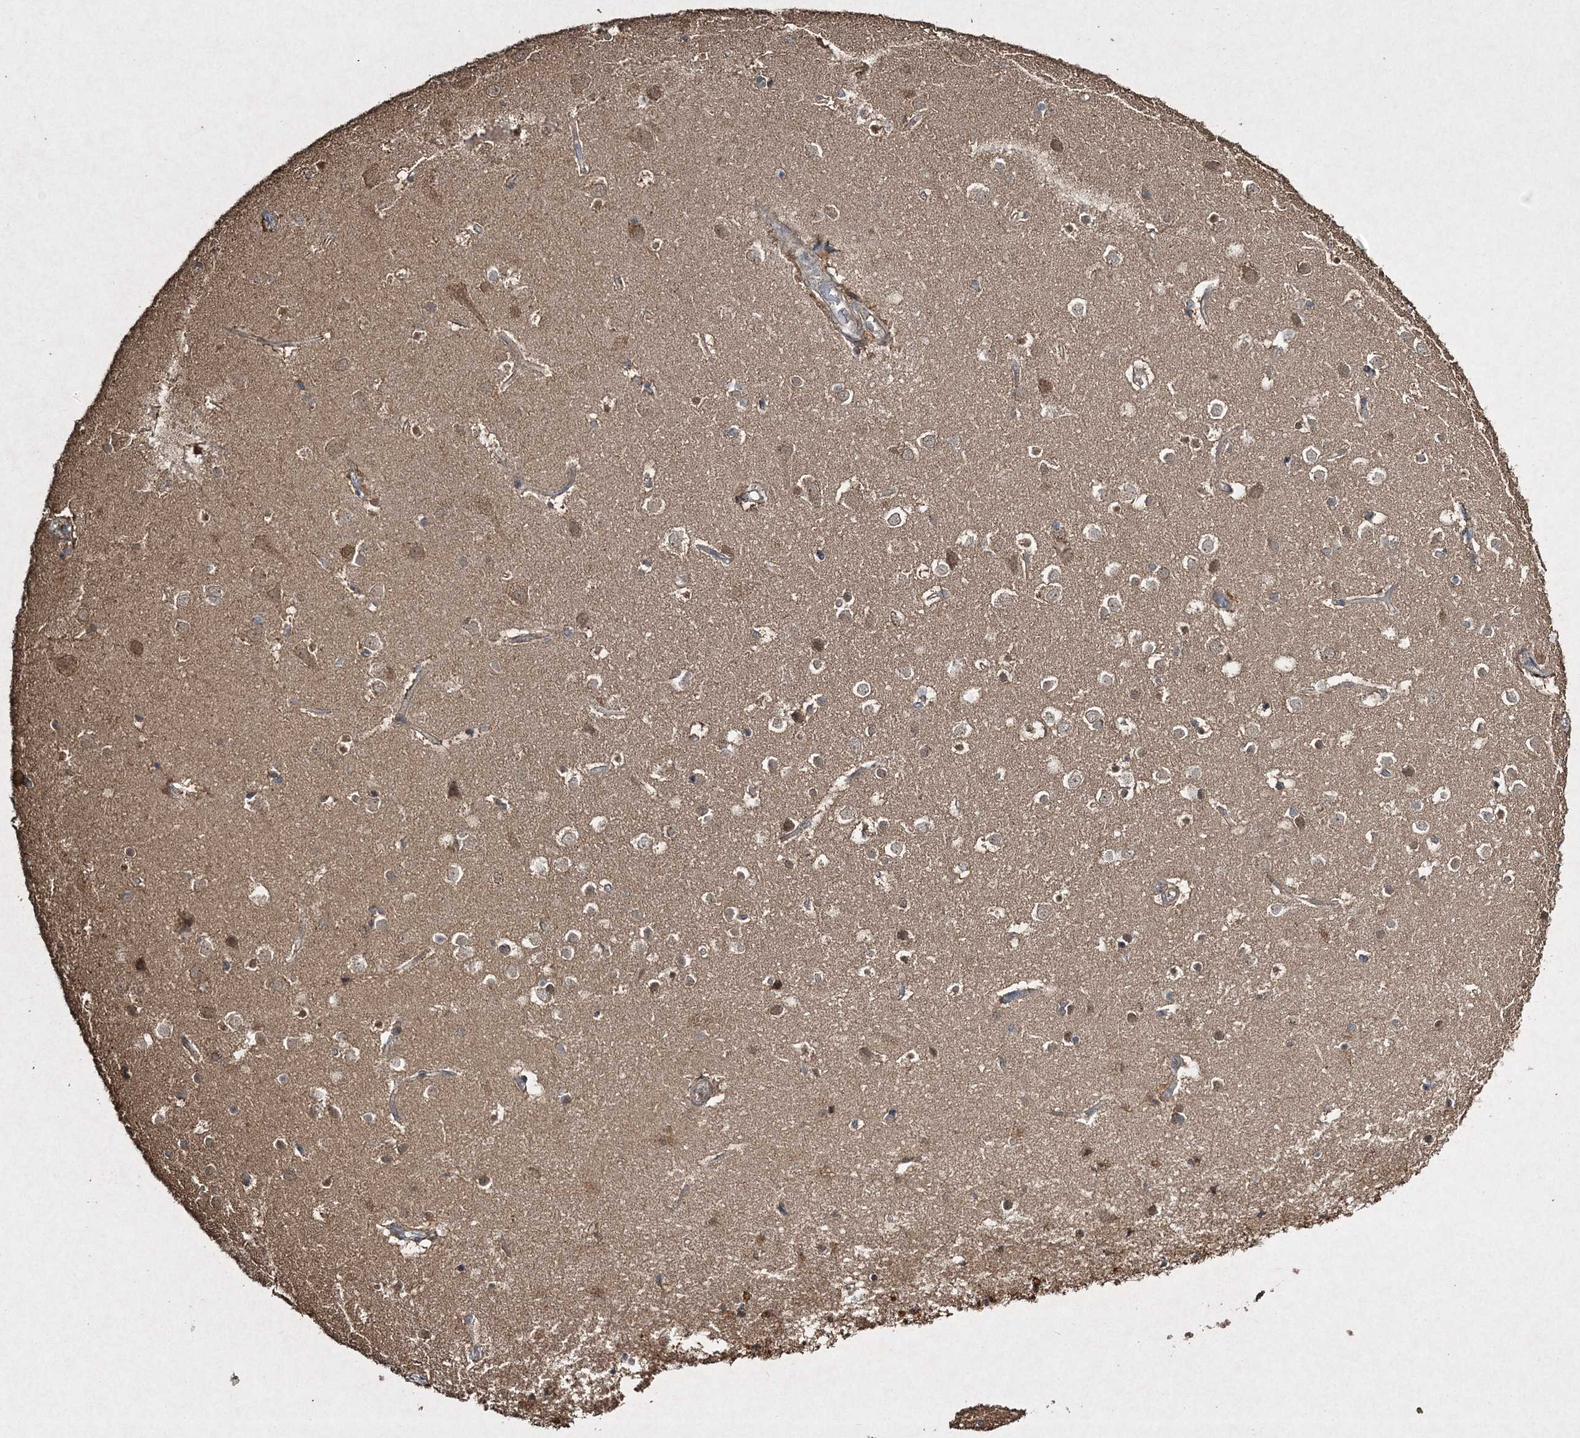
{"staining": {"intensity": "moderate", "quantity": "25%-75%", "location": "cytoplasmic/membranous"}, "tissue": "cerebral cortex", "cell_type": "Endothelial cells", "image_type": "normal", "snomed": [{"axis": "morphology", "description": "Normal tissue, NOS"}, {"axis": "topography", "description": "Cerebral cortex"}], "caption": "A brown stain shows moderate cytoplasmic/membranous positivity of a protein in endothelial cells of benign cerebral cortex. (IHC, brightfield microscopy, high magnification).", "gene": "GRSF1", "patient": {"sex": "male", "age": 54}}